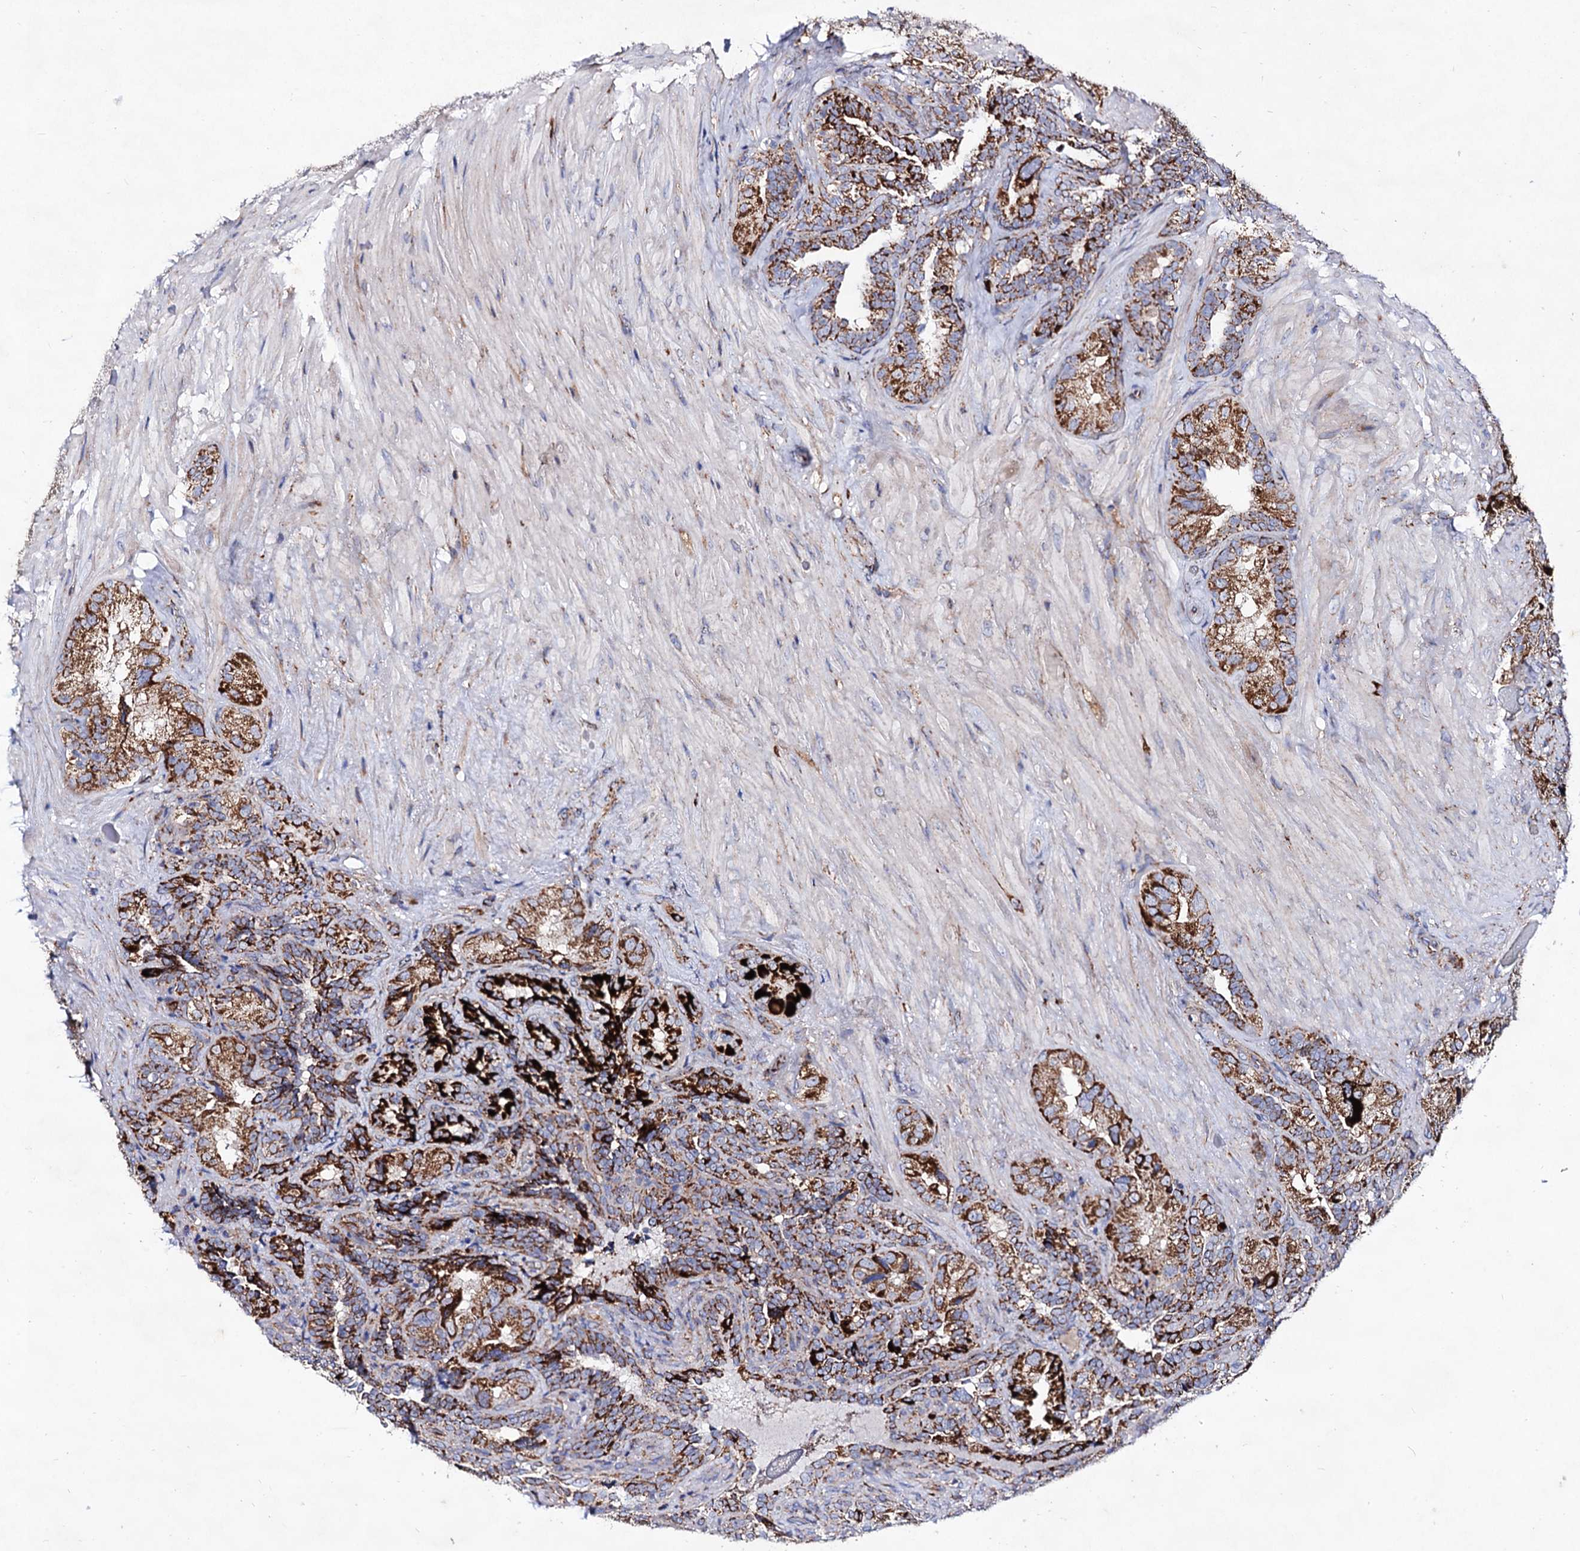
{"staining": {"intensity": "strong", "quantity": "25%-75%", "location": "cytoplasmic/membranous"}, "tissue": "seminal vesicle", "cell_type": "Glandular cells", "image_type": "normal", "snomed": [{"axis": "morphology", "description": "Normal tissue, NOS"}, {"axis": "topography", "description": "Seminal veicle"}, {"axis": "topography", "description": "Peripheral nerve tissue"}], "caption": "Protein staining of normal seminal vesicle exhibits strong cytoplasmic/membranous expression in about 25%-75% of glandular cells. (DAB = brown stain, brightfield microscopy at high magnification).", "gene": "ACAD9", "patient": {"sex": "male", "age": 67}}